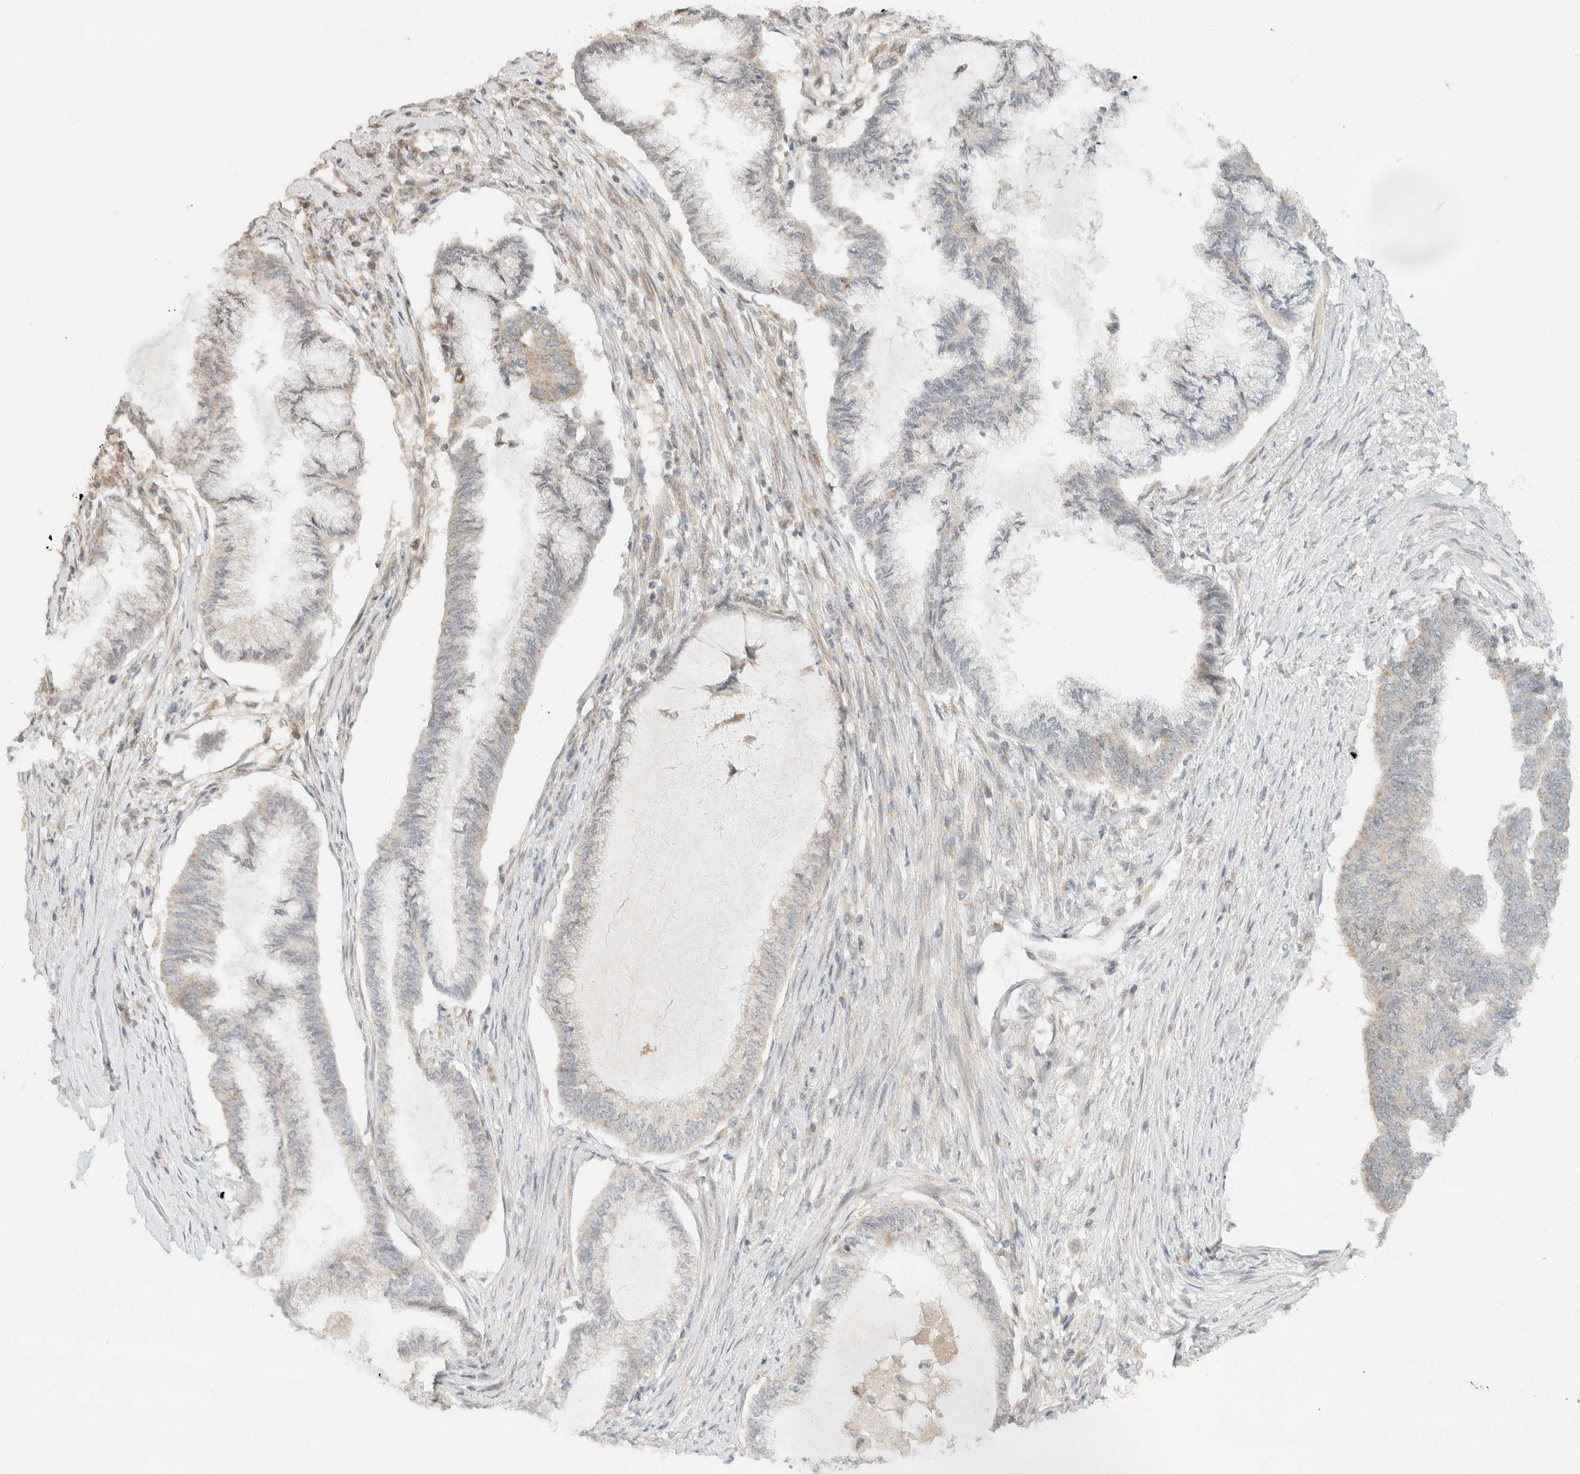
{"staining": {"intensity": "weak", "quantity": "<25%", "location": "cytoplasmic/membranous"}, "tissue": "endometrial cancer", "cell_type": "Tumor cells", "image_type": "cancer", "snomed": [{"axis": "morphology", "description": "Adenocarcinoma, NOS"}, {"axis": "topography", "description": "Endometrium"}], "caption": "Micrograph shows no significant protein positivity in tumor cells of endometrial cancer (adenocarcinoma). The staining was performed using DAB to visualize the protein expression in brown, while the nuclei were stained in blue with hematoxylin (Magnification: 20x).", "gene": "TACC1", "patient": {"sex": "female", "age": 86}}